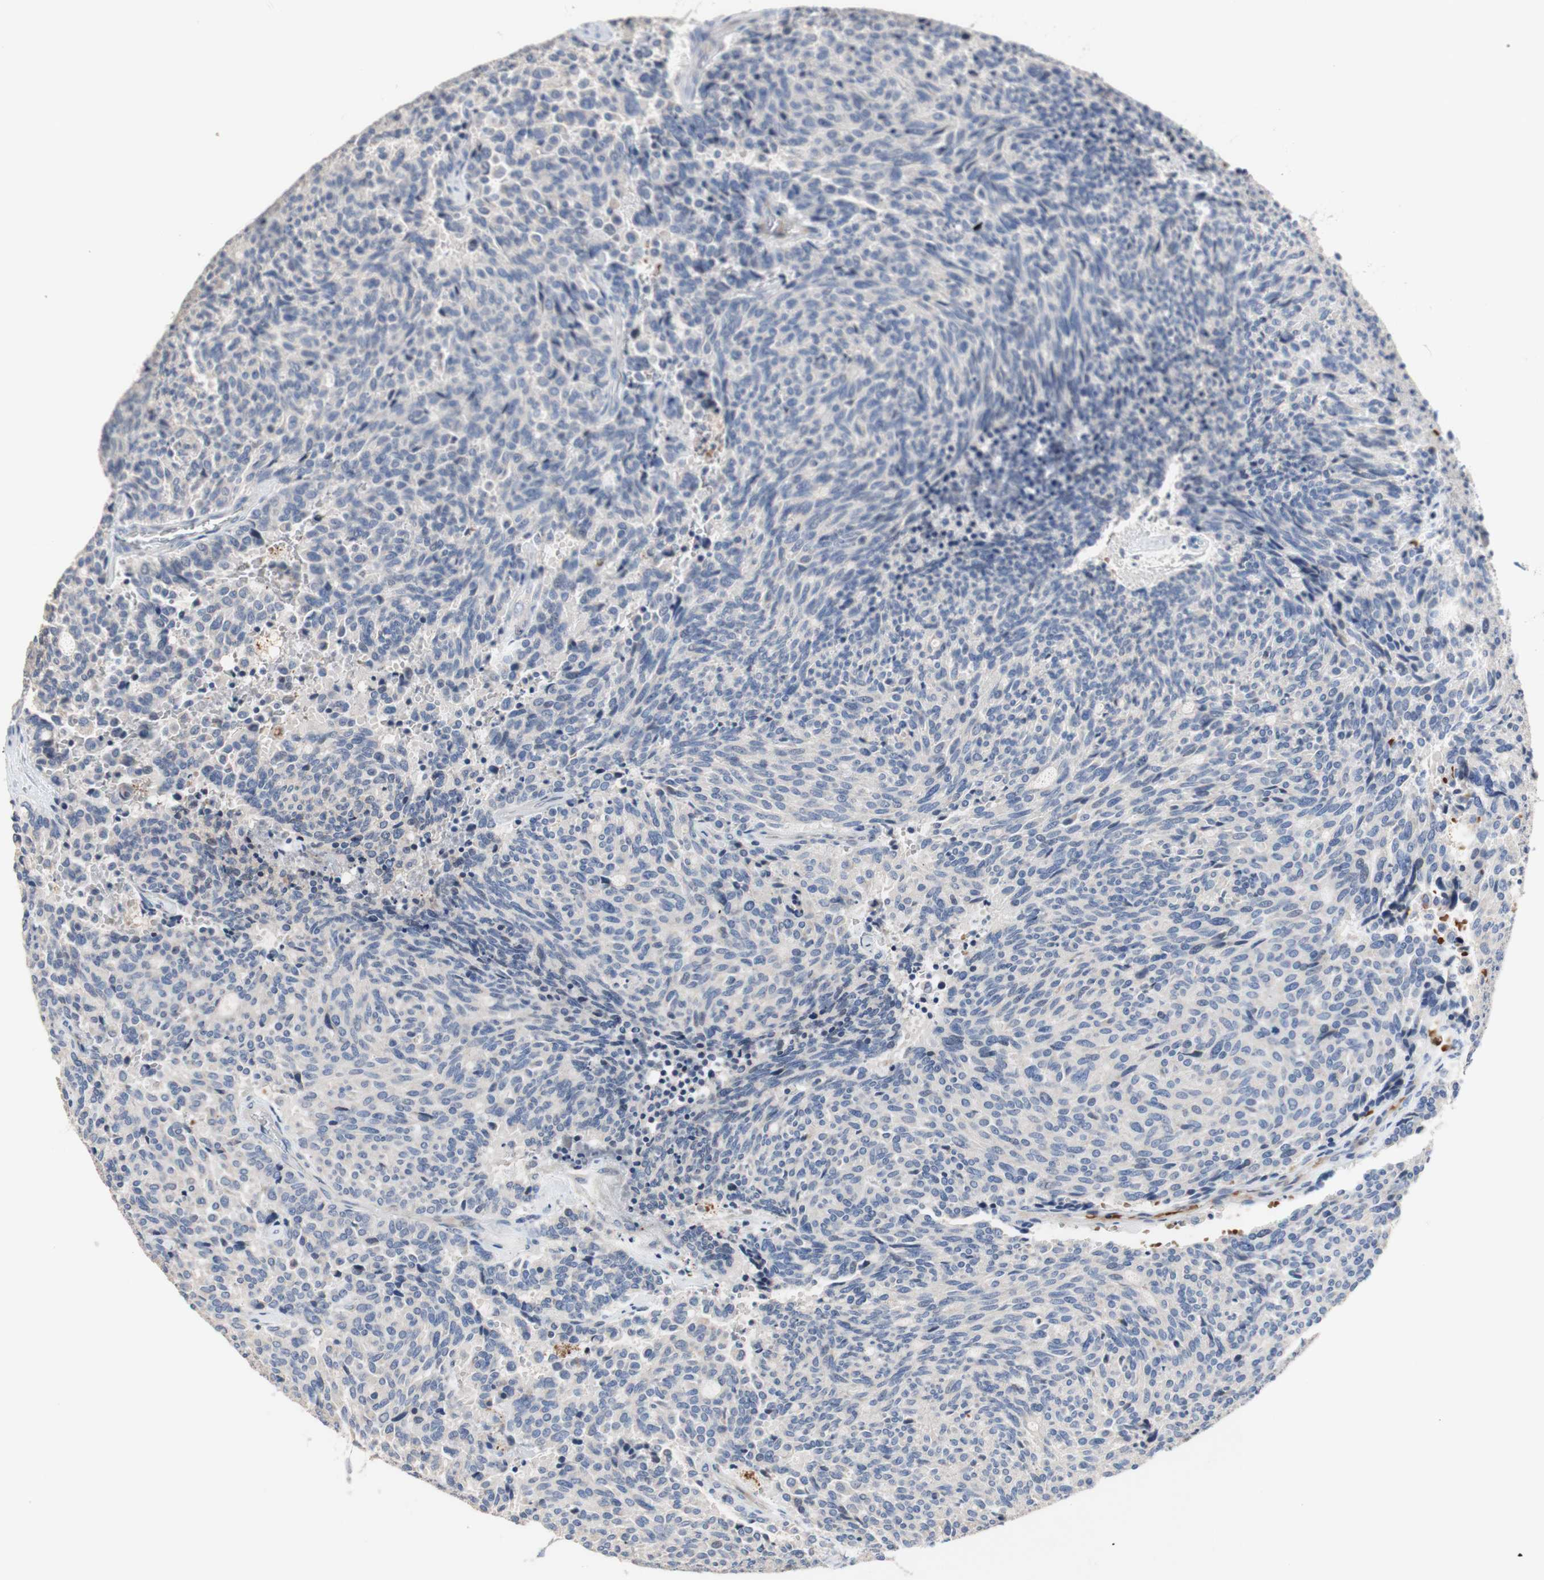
{"staining": {"intensity": "negative", "quantity": "none", "location": "none"}, "tissue": "carcinoid", "cell_type": "Tumor cells", "image_type": "cancer", "snomed": [{"axis": "morphology", "description": "Carcinoid, malignant, NOS"}, {"axis": "topography", "description": "Pancreas"}], "caption": "This is an immunohistochemistry (IHC) micrograph of carcinoid. There is no staining in tumor cells.", "gene": "CDON", "patient": {"sex": "female", "age": 54}}